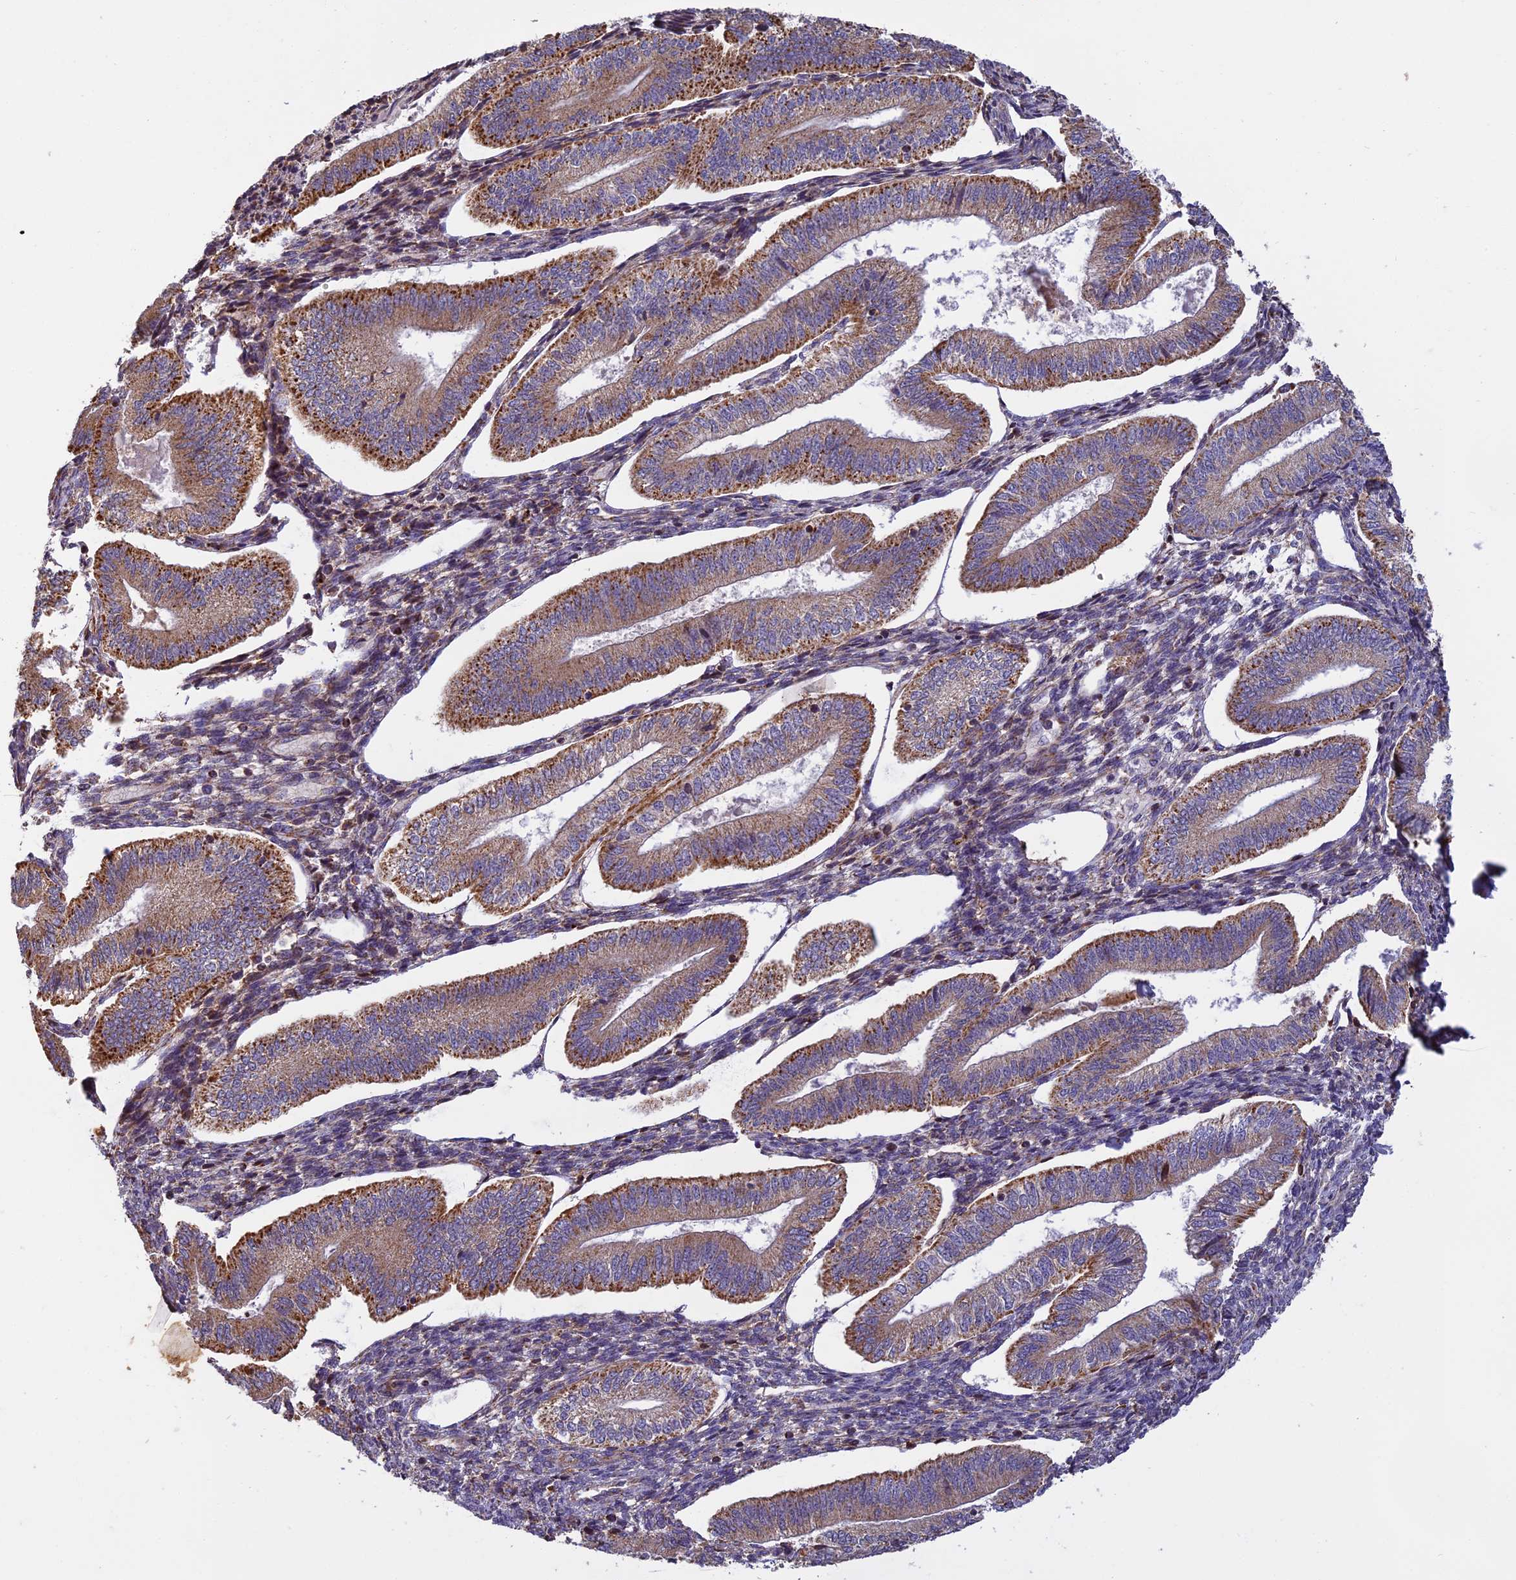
{"staining": {"intensity": "weak", "quantity": "<25%", "location": "cytoplasmic/membranous"}, "tissue": "endometrium", "cell_type": "Cells in endometrial stroma", "image_type": "normal", "snomed": [{"axis": "morphology", "description": "Normal tissue, NOS"}, {"axis": "topography", "description": "Endometrium"}], "caption": "Immunohistochemistry (IHC) of normal human endometrium displays no staining in cells in endometrial stroma.", "gene": "EDAR", "patient": {"sex": "female", "age": 34}}